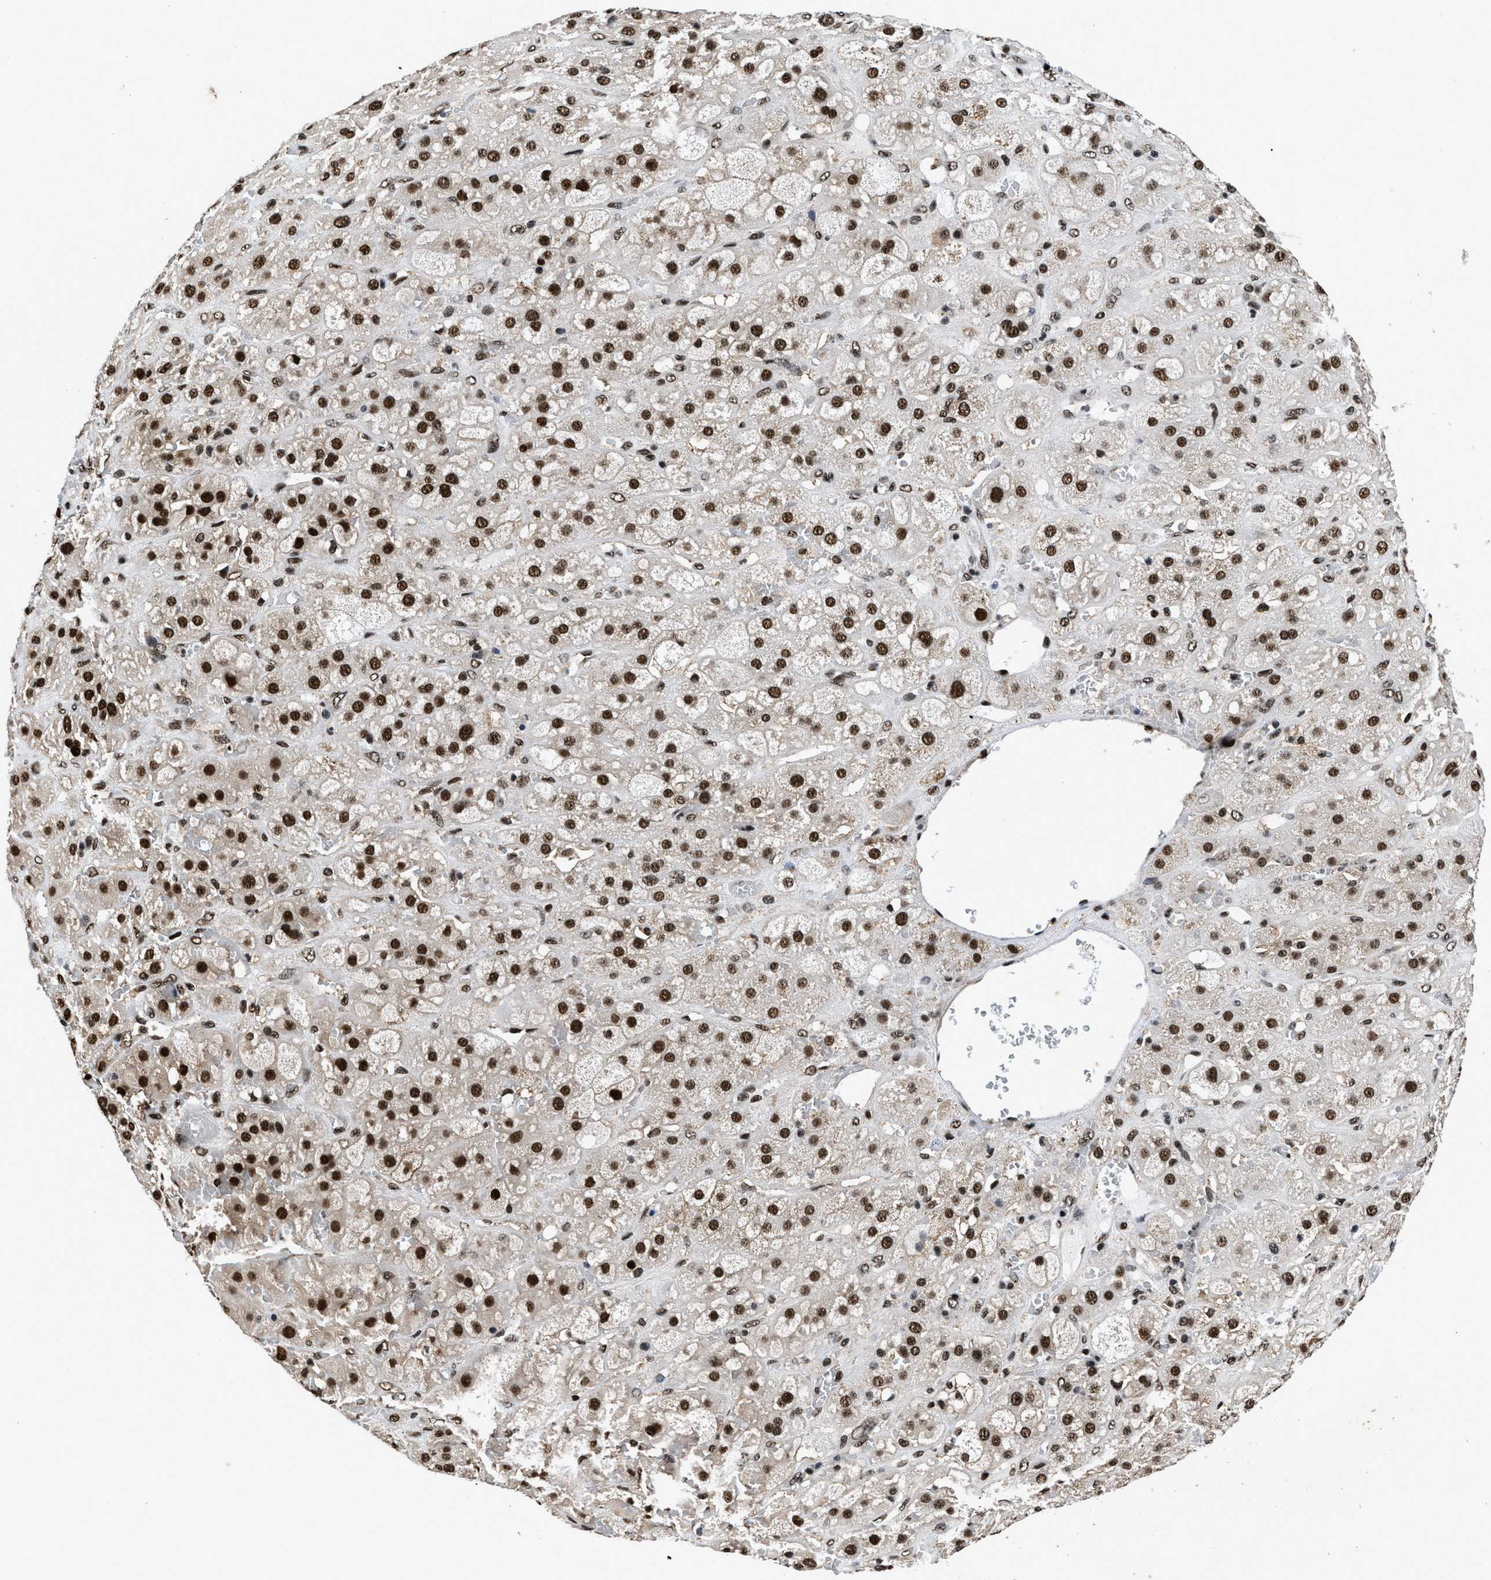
{"staining": {"intensity": "strong", "quantity": ">75%", "location": "nuclear"}, "tissue": "adrenal gland", "cell_type": "Glandular cells", "image_type": "normal", "snomed": [{"axis": "morphology", "description": "Normal tissue, NOS"}, {"axis": "topography", "description": "Adrenal gland"}], "caption": "DAB immunohistochemical staining of benign adrenal gland displays strong nuclear protein staining in about >75% of glandular cells.", "gene": "HNRNPF", "patient": {"sex": "female", "age": 47}}